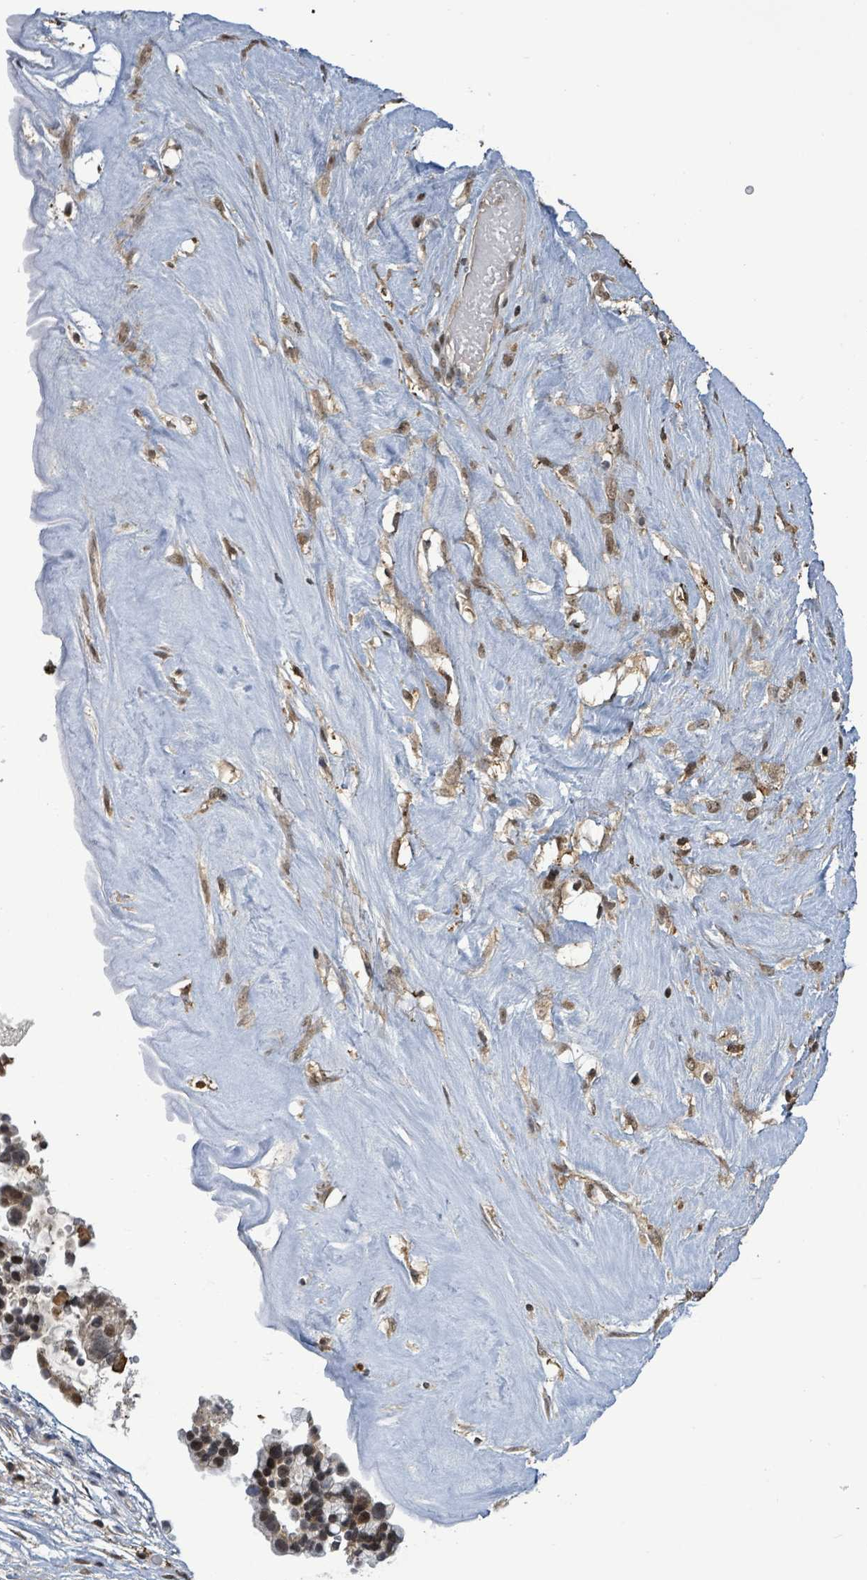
{"staining": {"intensity": "strong", "quantity": "25%-75%", "location": "nuclear"}, "tissue": "ovarian cancer", "cell_type": "Tumor cells", "image_type": "cancer", "snomed": [{"axis": "morphology", "description": "Cystadenocarcinoma, serous, NOS"}, {"axis": "topography", "description": "Ovary"}], "caption": "Ovarian cancer stained with a brown dye reveals strong nuclear positive positivity in approximately 25%-75% of tumor cells.", "gene": "FBXO6", "patient": {"sex": "female", "age": 56}}